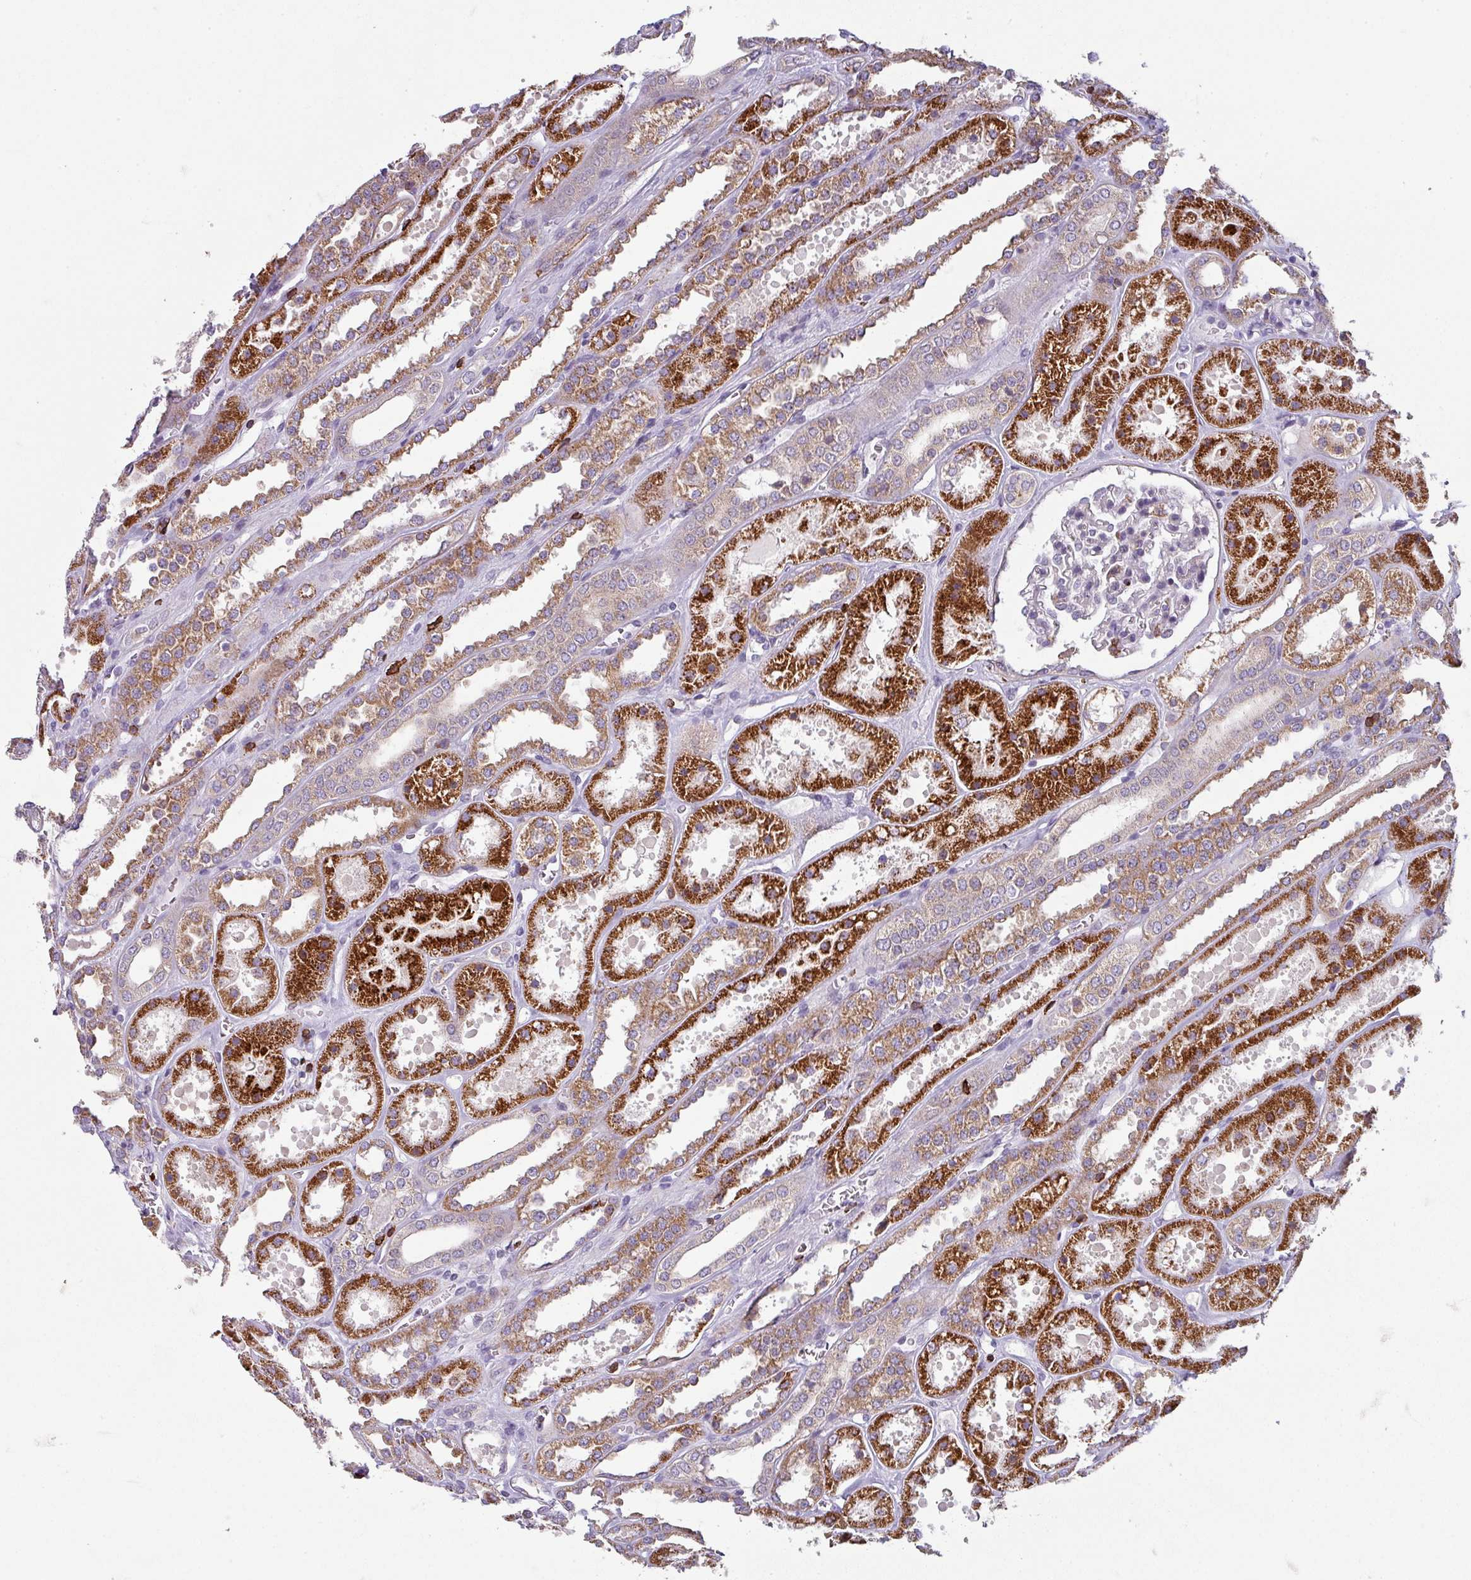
{"staining": {"intensity": "negative", "quantity": "none", "location": "none"}, "tissue": "kidney", "cell_type": "Cells in glomeruli", "image_type": "normal", "snomed": [{"axis": "morphology", "description": "Normal tissue, NOS"}, {"axis": "topography", "description": "Kidney"}], "caption": "Immunohistochemistry (IHC) photomicrograph of unremarkable kidney stained for a protein (brown), which demonstrates no staining in cells in glomeruli.", "gene": "NEDD9", "patient": {"sex": "female", "age": 41}}